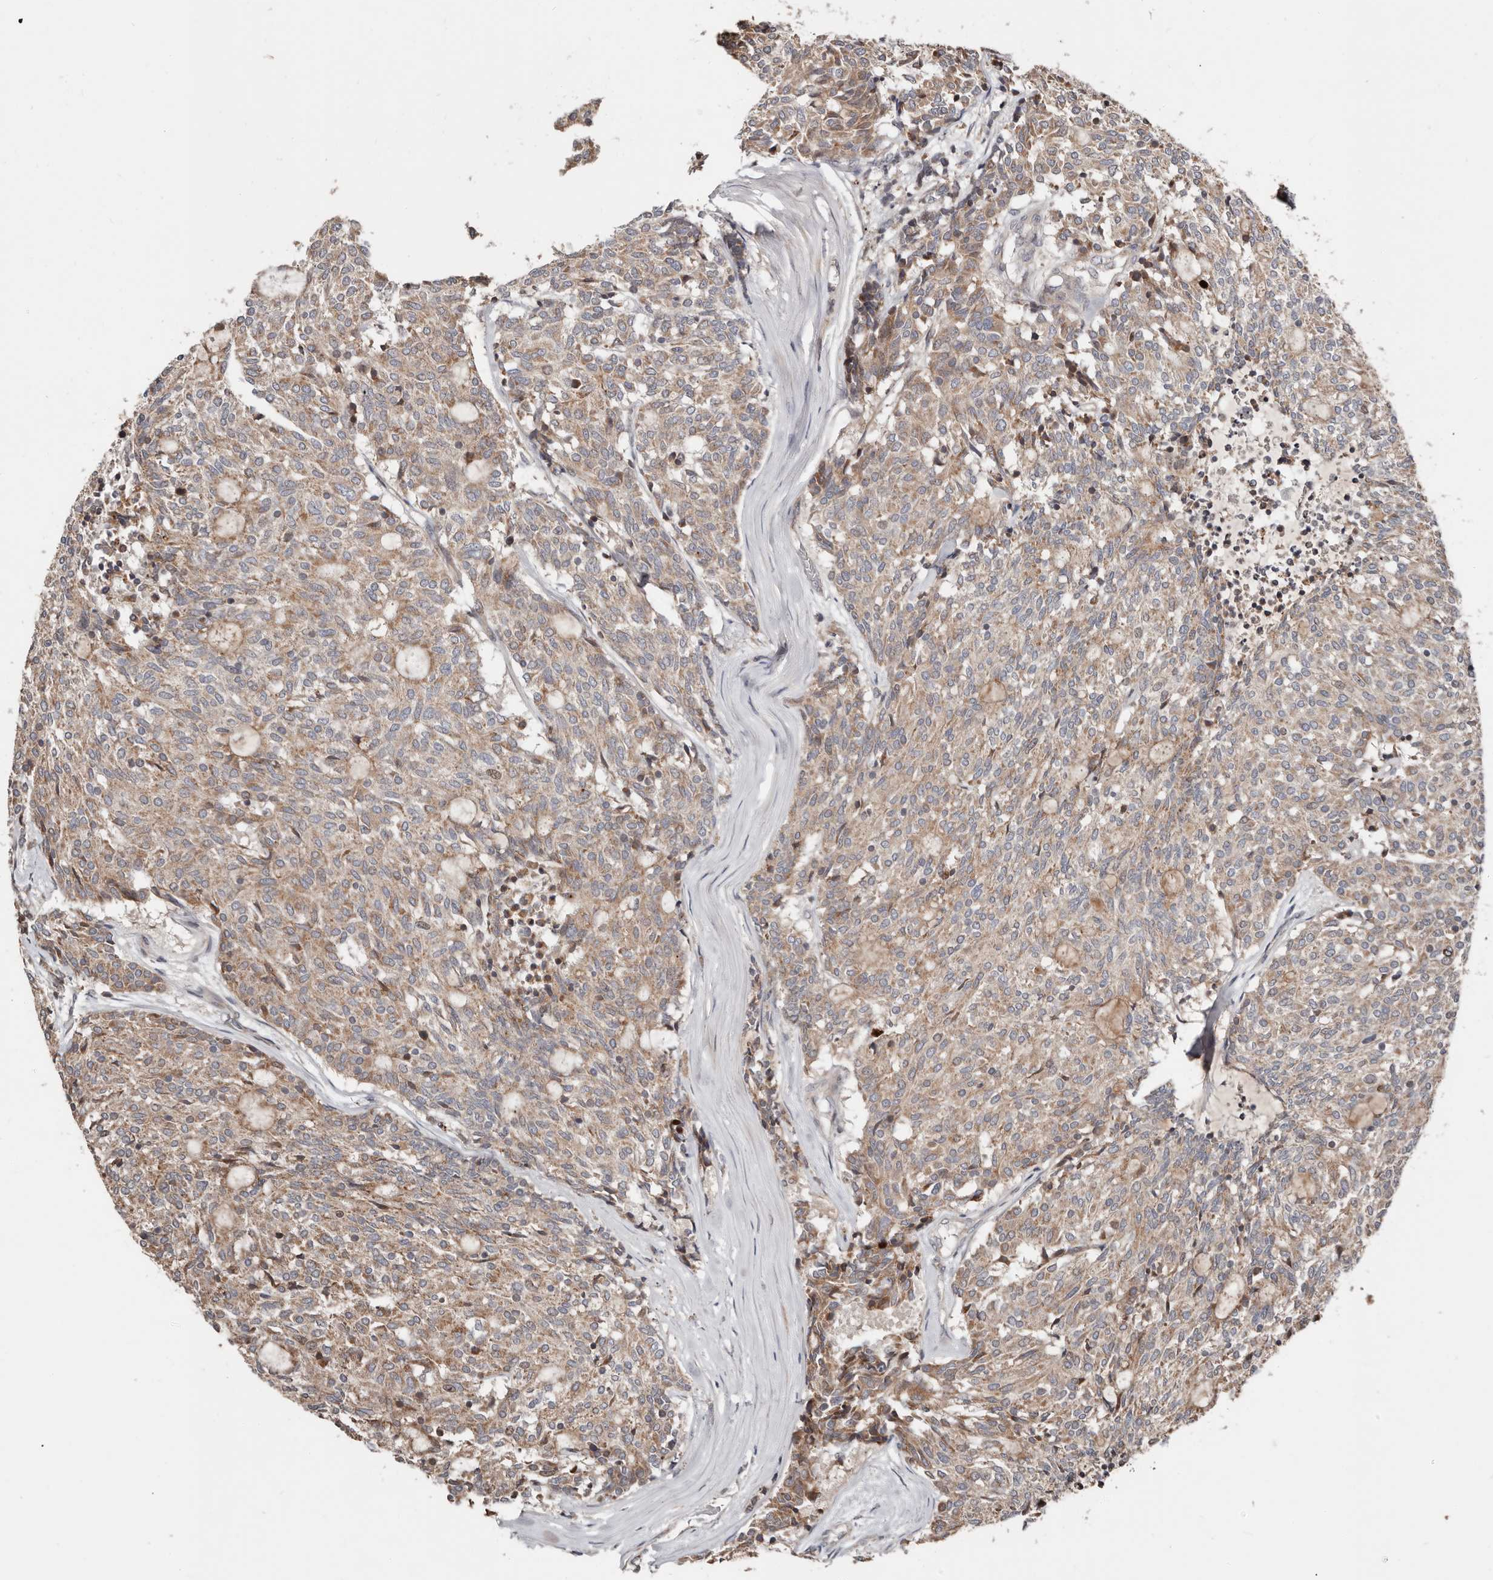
{"staining": {"intensity": "moderate", "quantity": ">75%", "location": "cytoplasmic/membranous"}, "tissue": "carcinoid", "cell_type": "Tumor cells", "image_type": "cancer", "snomed": [{"axis": "morphology", "description": "Carcinoid, malignant, NOS"}, {"axis": "topography", "description": "Pancreas"}], "caption": "Immunohistochemistry (IHC) micrograph of human carcinoid (malignant) stained for a protein (brown), which reveals medium levels of moderate cytoplasmic/membranous staining in approximately >75% of tumor cells.", "gene": "SMYD4", "patient": {"sex": "female", "age": 54}}